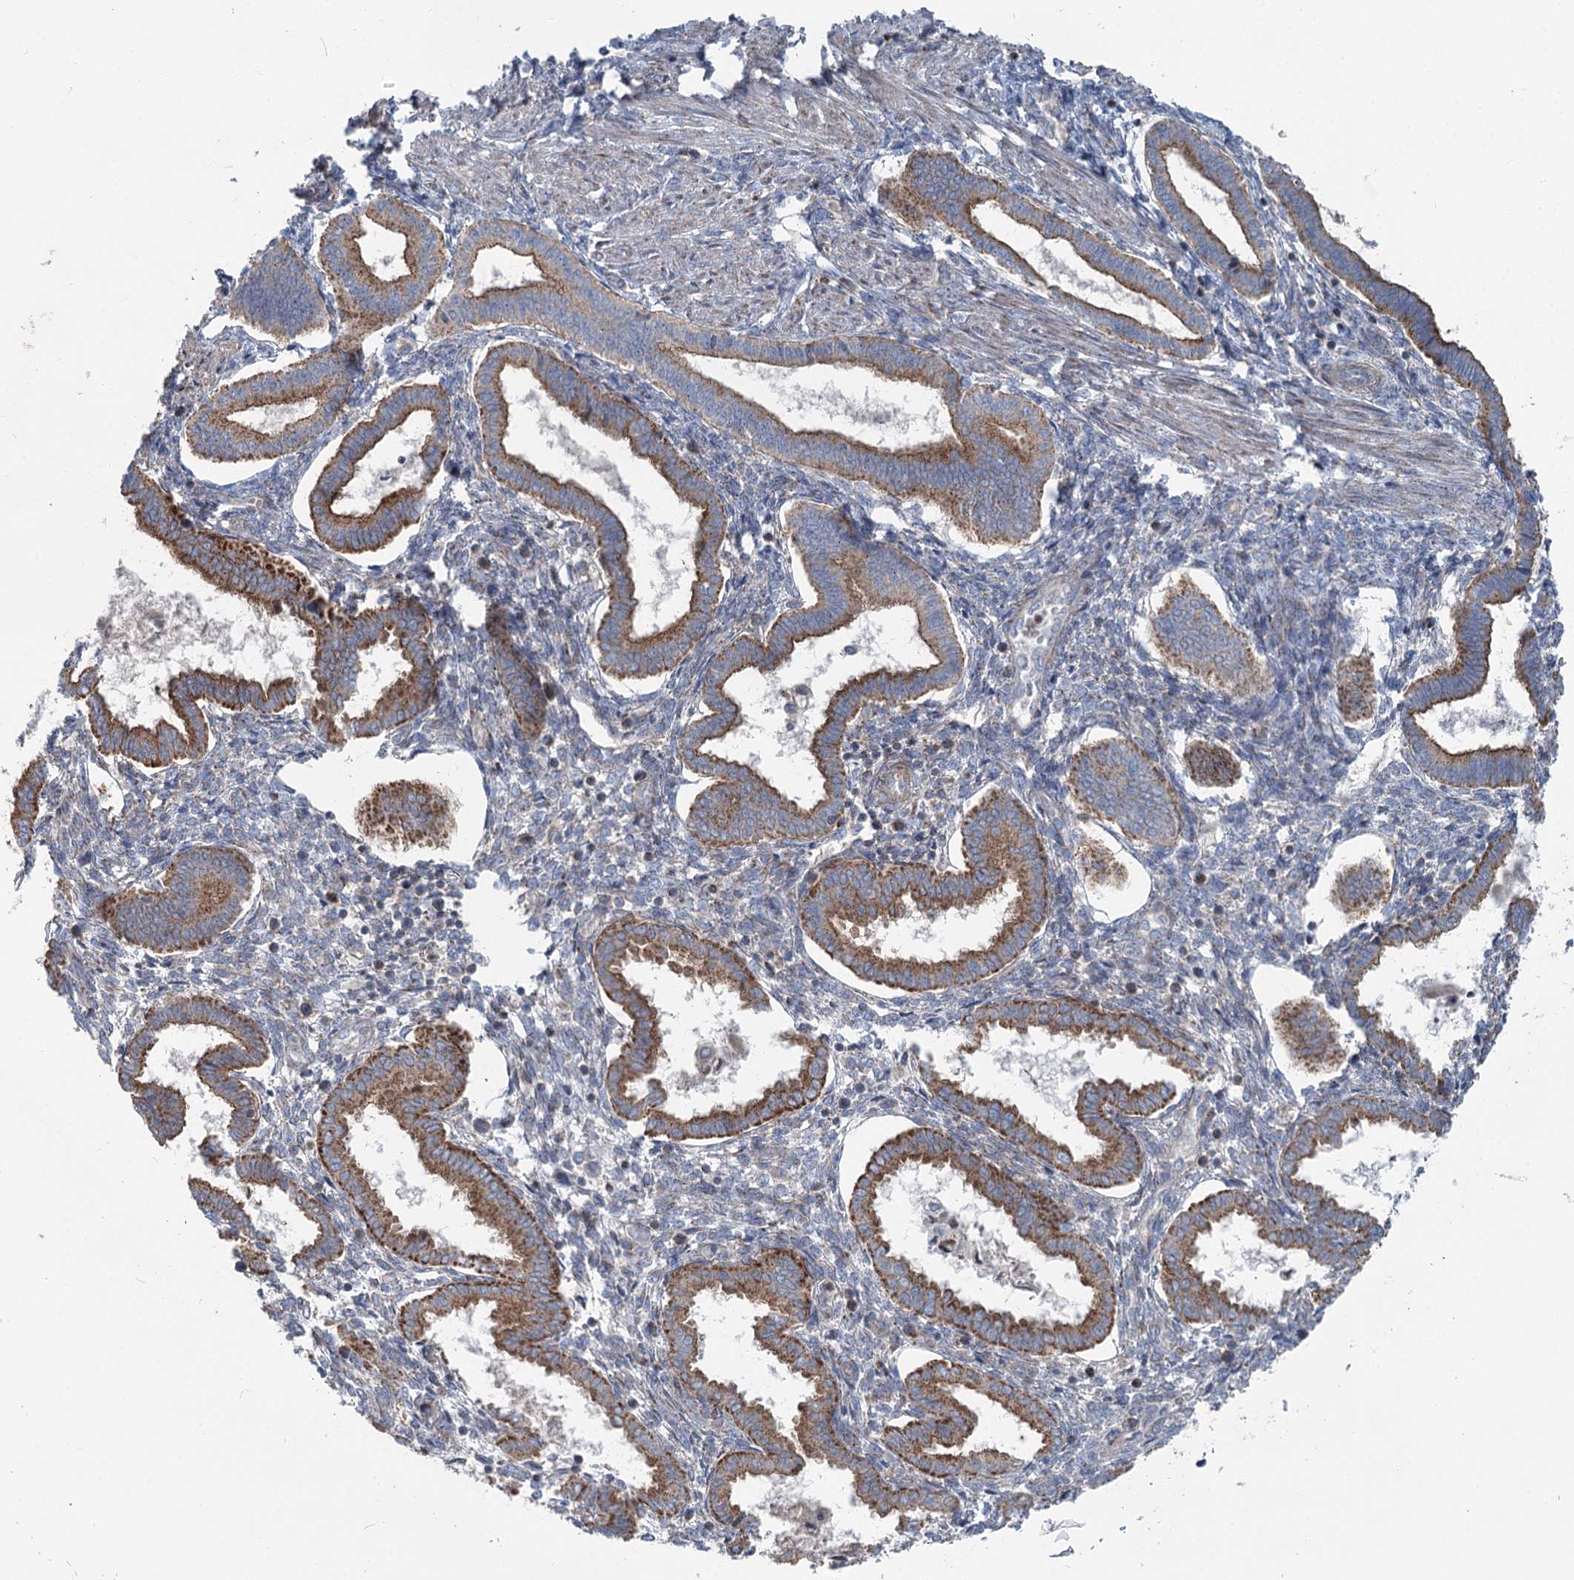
{"staining": {"intensity": "negative", "quantity": "none", "location": "none"}, "tissue": "endometrium", "cell_type": "Cells in endometrial stroma", "image_type": "normal", "snomed": [{"axis": "morphology", "description": "Normal tissue, NOS"}, {"axis": "topography", "description": "Endometrium"}], "caption": "An IHC photomicrograph of benign endometrium is shown. There is no staining in cells in endometrial stroma of endometrium.", "gene": "MARK2", "patient": {"sex": "female", "age": 25}}